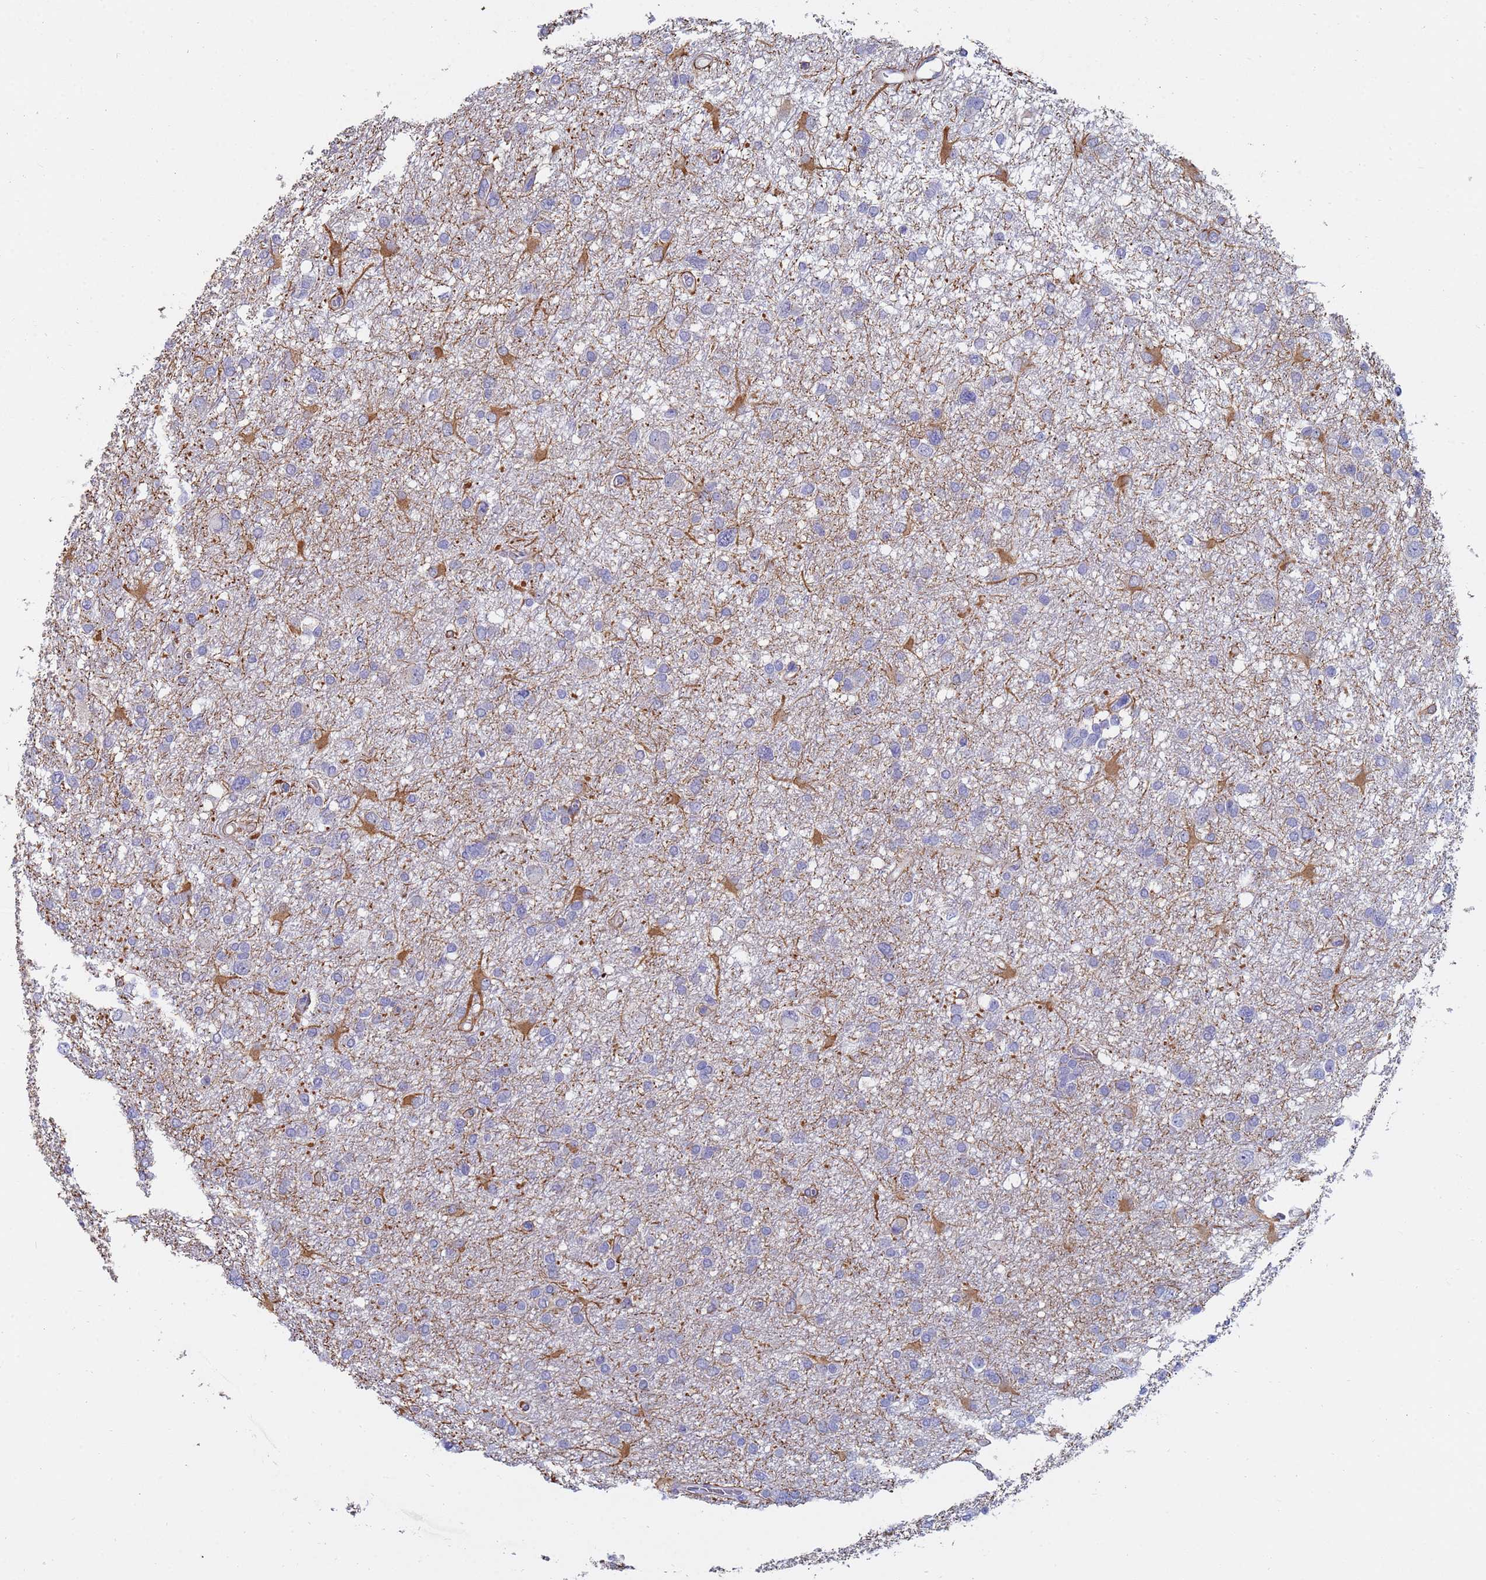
{"staining": {"intensity": "negative", "quantity": "none", "location": "none"}, "tissue": "glioma", "cell_type": "Tumor cells", "image_type": "cancer", "snomed": [{"axis": "morphology", "description": "Glioma, malignant, High grade"}, {"axis": "topography", "description": "Brain"}], "caption": "Glioma stained for a protein using immunohistochemistry displays no staining tumor cells.", "gene": "IHO1", "patient": {"sex": "male", "age": 61}}